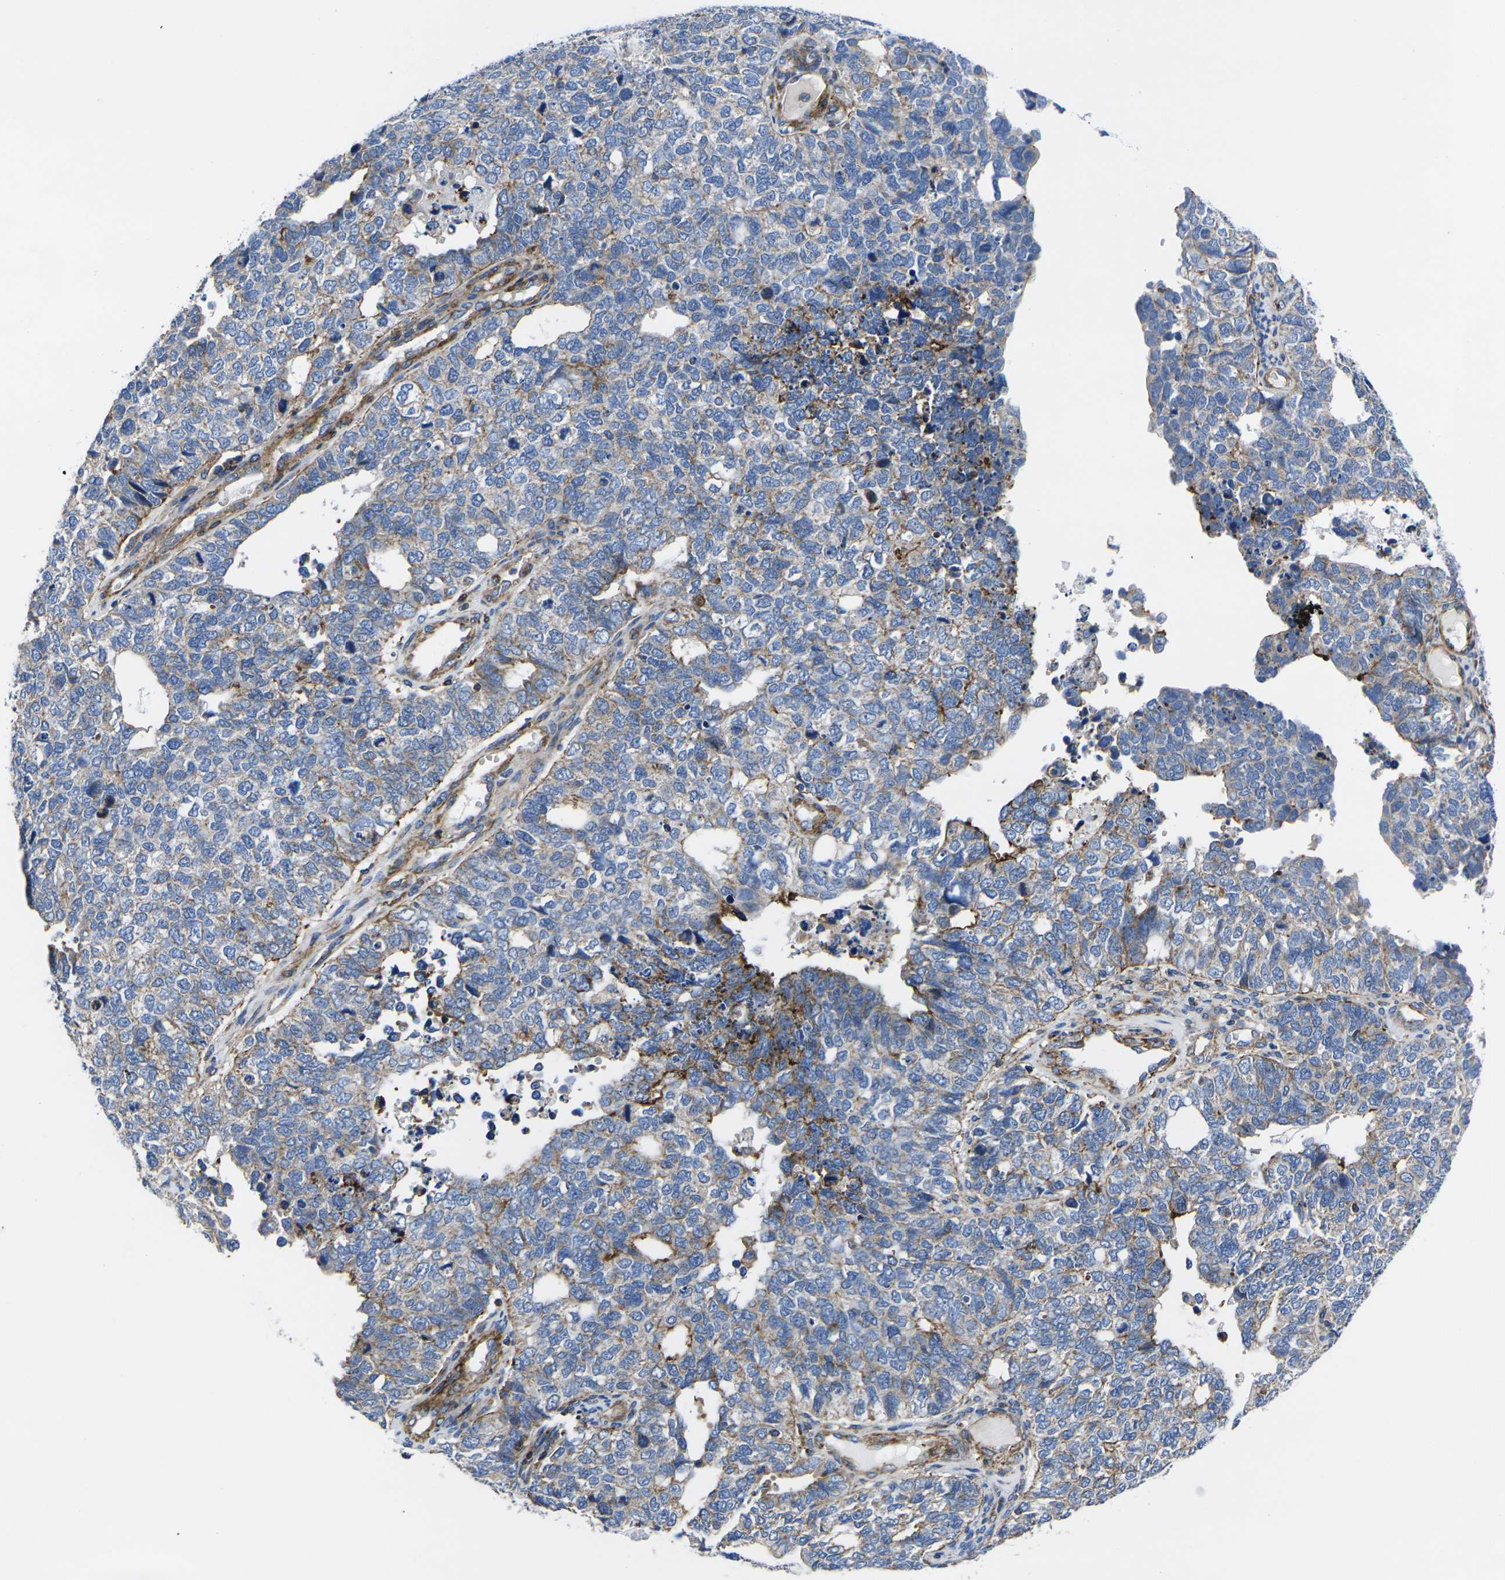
{"staining": {"intensity": "moderate", "quantity": "25%-75%", "location": "cytoplasmic/membranous"}, "tissue": "cervical cancer", "cell_type": "Tumor cells", "image_type": "cancer", "snomed": [{"axis": "morphology", "description": "Squamous cell carcinoma, NOS"}, {"axis": "topography", "description": "Cervix"}], "caption": "A medium amount of moderate cytoplasmic/membranous positivity is identified in about 25%-75% of tumor cells in cervical cancer tissue.", "gene": "GPR4", "patient": {"sex": "female", "age": 63}}